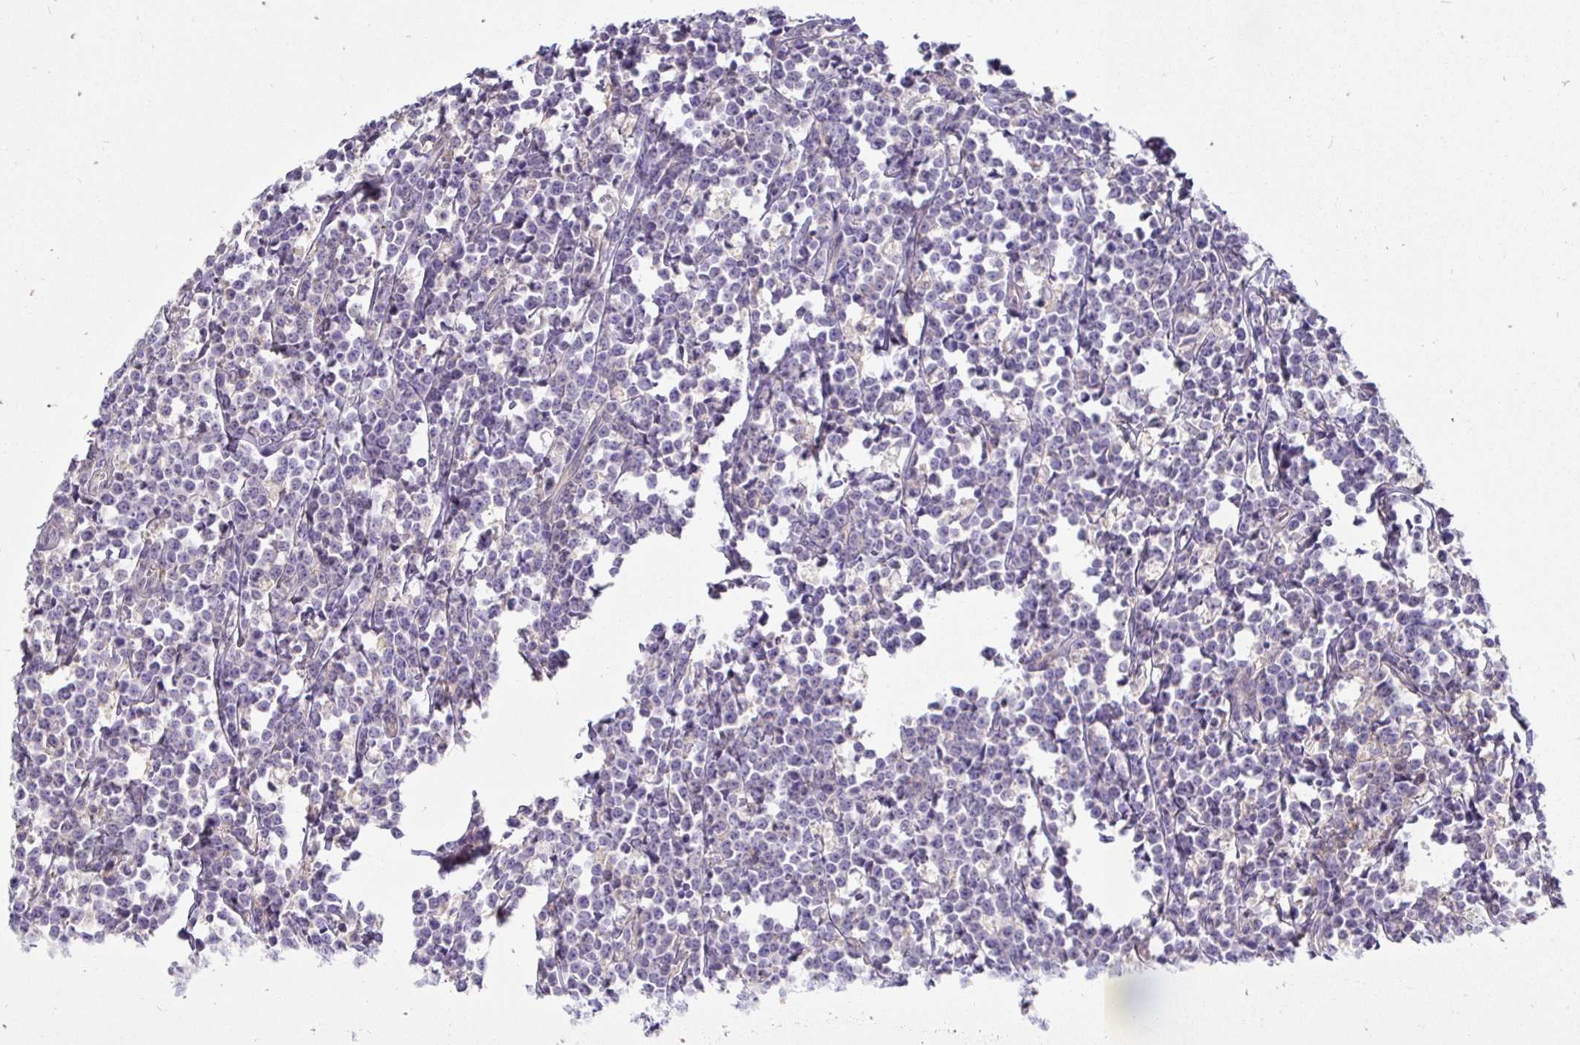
{"staining": {"intensity": "negative", "quantity": "none", "location": "none"}, "tissue": "lymphoma", "cell_type": "Tumor cells", "image_type": "cancer", "snomed": [{"axis": "morphology", "description": "Malignant lymphoma, non-Hodgkin's type, High grade"}, {"axis": "topography", "description": "Small intestine"}], "caption": "High power microscopy micrograph of an immunohistochemistry (IHC) photomicrograph of malignant lymphoma, non-Hodgkin's type (high-grade), revealing no significant staining in tumor cells.", "gene": "KIF21A", "patient": {"sex": "female", "age": 56}}